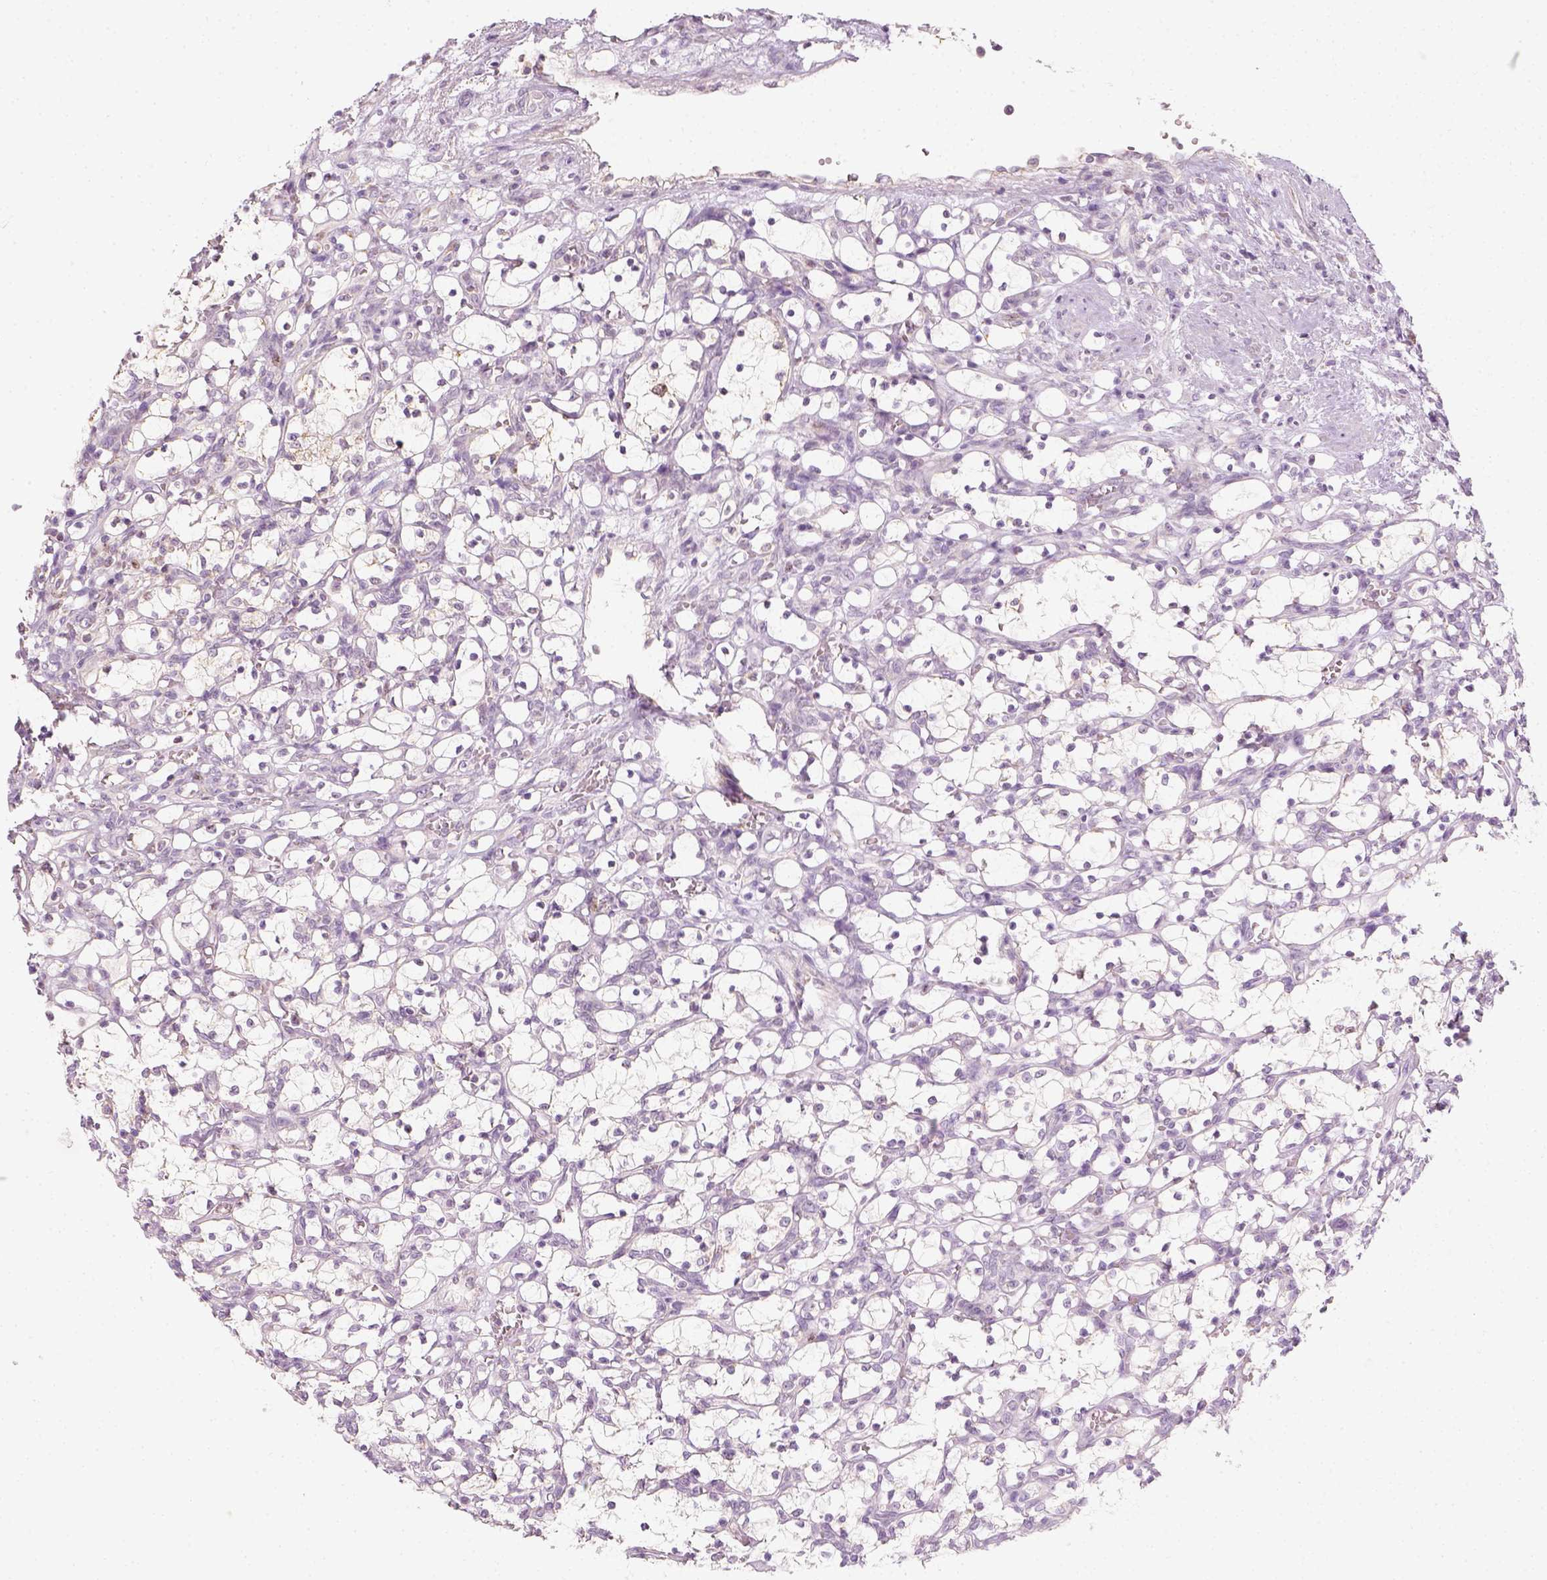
{"staining": {"intensity": "moderate", "quantity": "<25%", "location": "cytoplasmic/membranous"}, "tissue": "renal cancer", "cell_type": "Tumor cells", "image_type": "cancer", "snomed": [{"axis": "morphology", "description": "Adenocarcinoma, NOS"}, {"axis": "topography", "description": "Kidney"}], "caption": "Immunohistochemical staining of renal cancer (adenocarcinoma) exhibits low levels of moderate cytoplasmic/membranous positivity in about <25% of tumor cells.", "gene": "LCA5", "patient": {"sex": "female", "age": 69}}